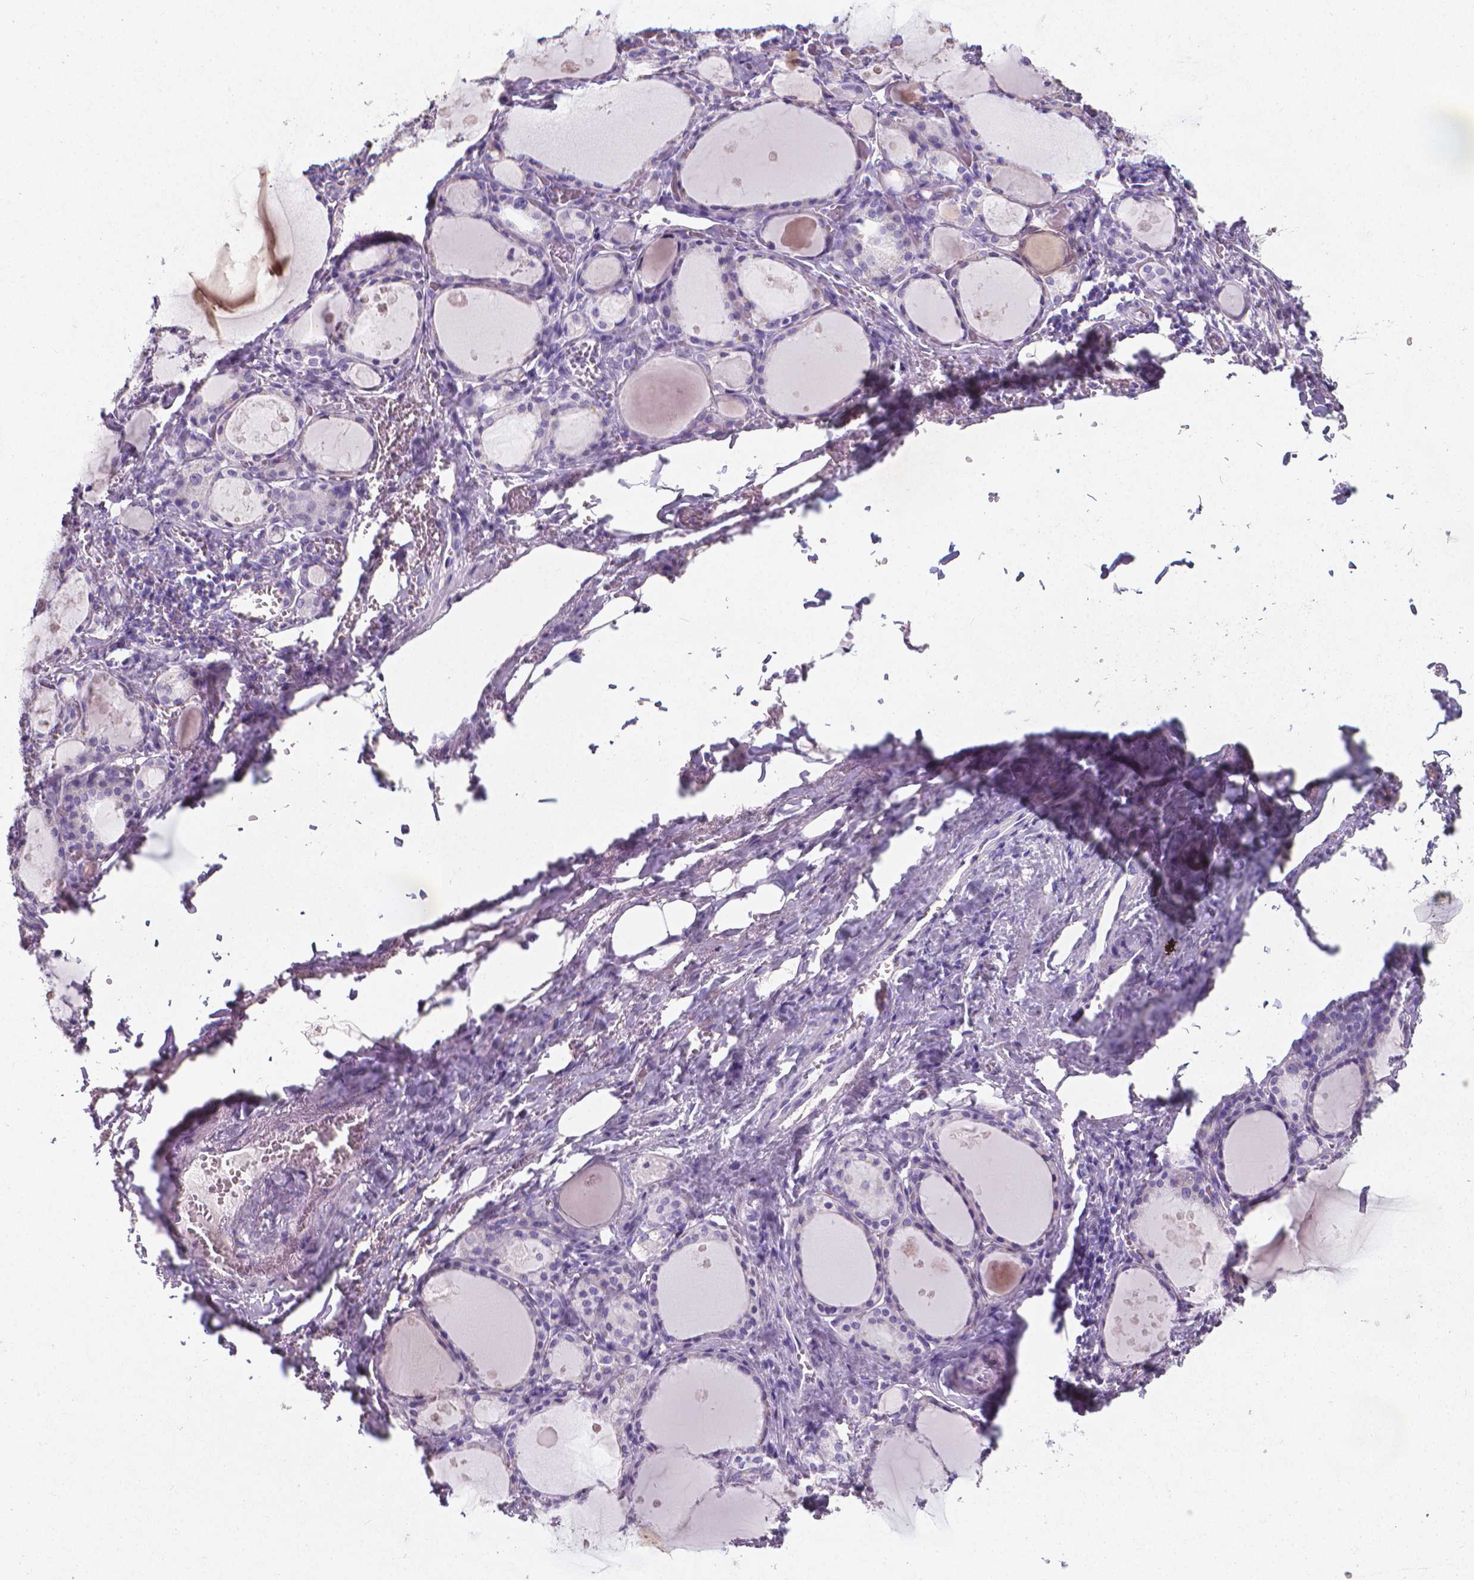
{"staining": {"intensity": "negative", "quantity": "none", "location": "none"}, "tissue": "thyroid gland", "cell_type": "Glandular cells", "image_type": "normal", "snomed": [{"axis": "morphology", "description": "Normal tissue, NOS"}, {"axis": "topography", "description": "Thyroid gland"}], "caption": "Benign thyroid gland was stained to show a protein in brown. There is no significant positivity in glandular cells. (DAB (3,3'-diaminobenzidine) immunohistochemistry (IHC) with hematoxylin counter stain).", "gene": "XPNPEP2", "patient": {"sex": "male", "age": 68}}